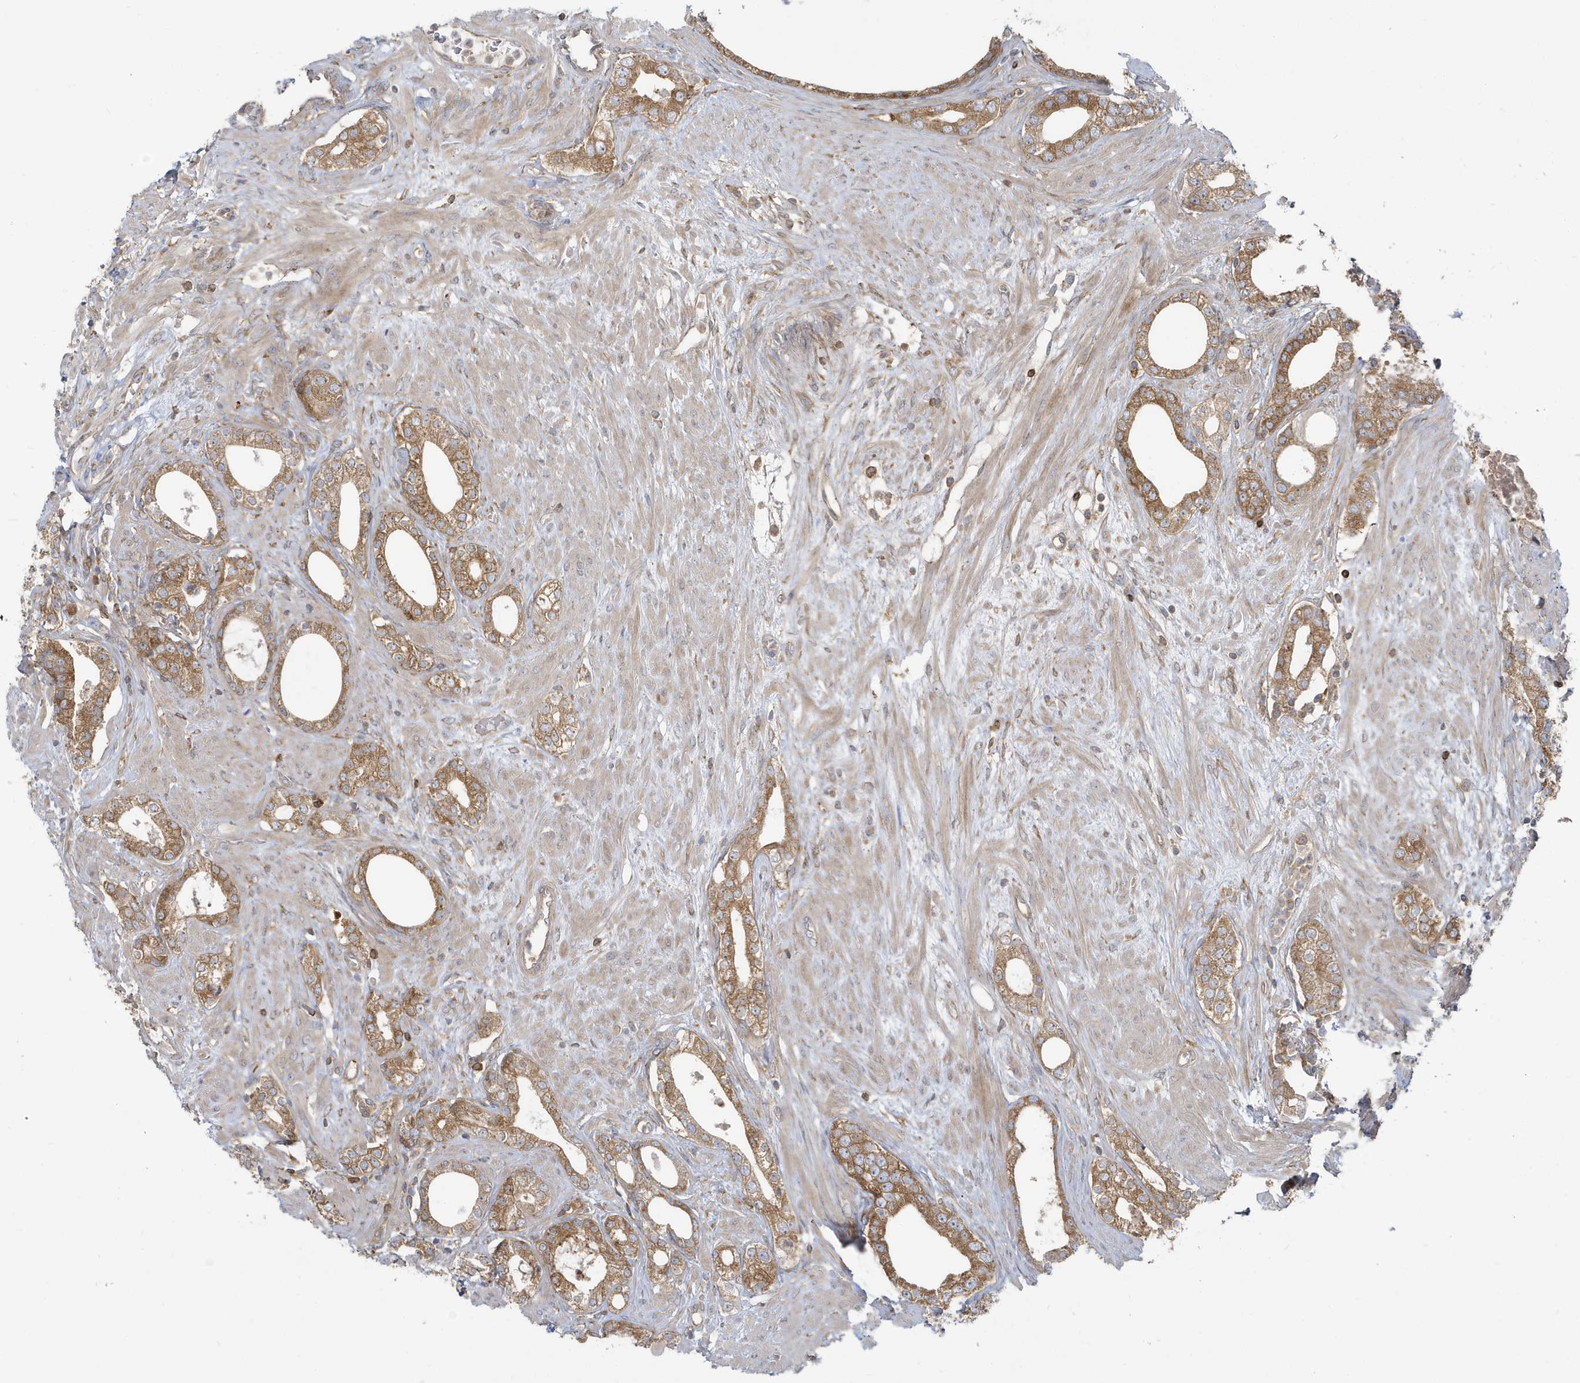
{"staining": {"intensity": "moderate", "quantity": ">75%", "location": "cytoplasmic/membranous"}, "tissue": "prostate cancer", "cell_type": "Tumor cells", "image_type": "cancer", "snomed": [{"axis": "morphology", "description": "Adenocarcinoma, High grade"}, {"axis": "topography", "description": "Prostate"}], "caption": "A photomicrograph showing moderate cytoplasmic/membranous positivity in about >75% of tumor cells in high-grade adenocarcinoma (prostate), as visualized by brown immunohistochemical staining.", "gene": "STAM", "patient": {"sex": "male", "age": 63}}